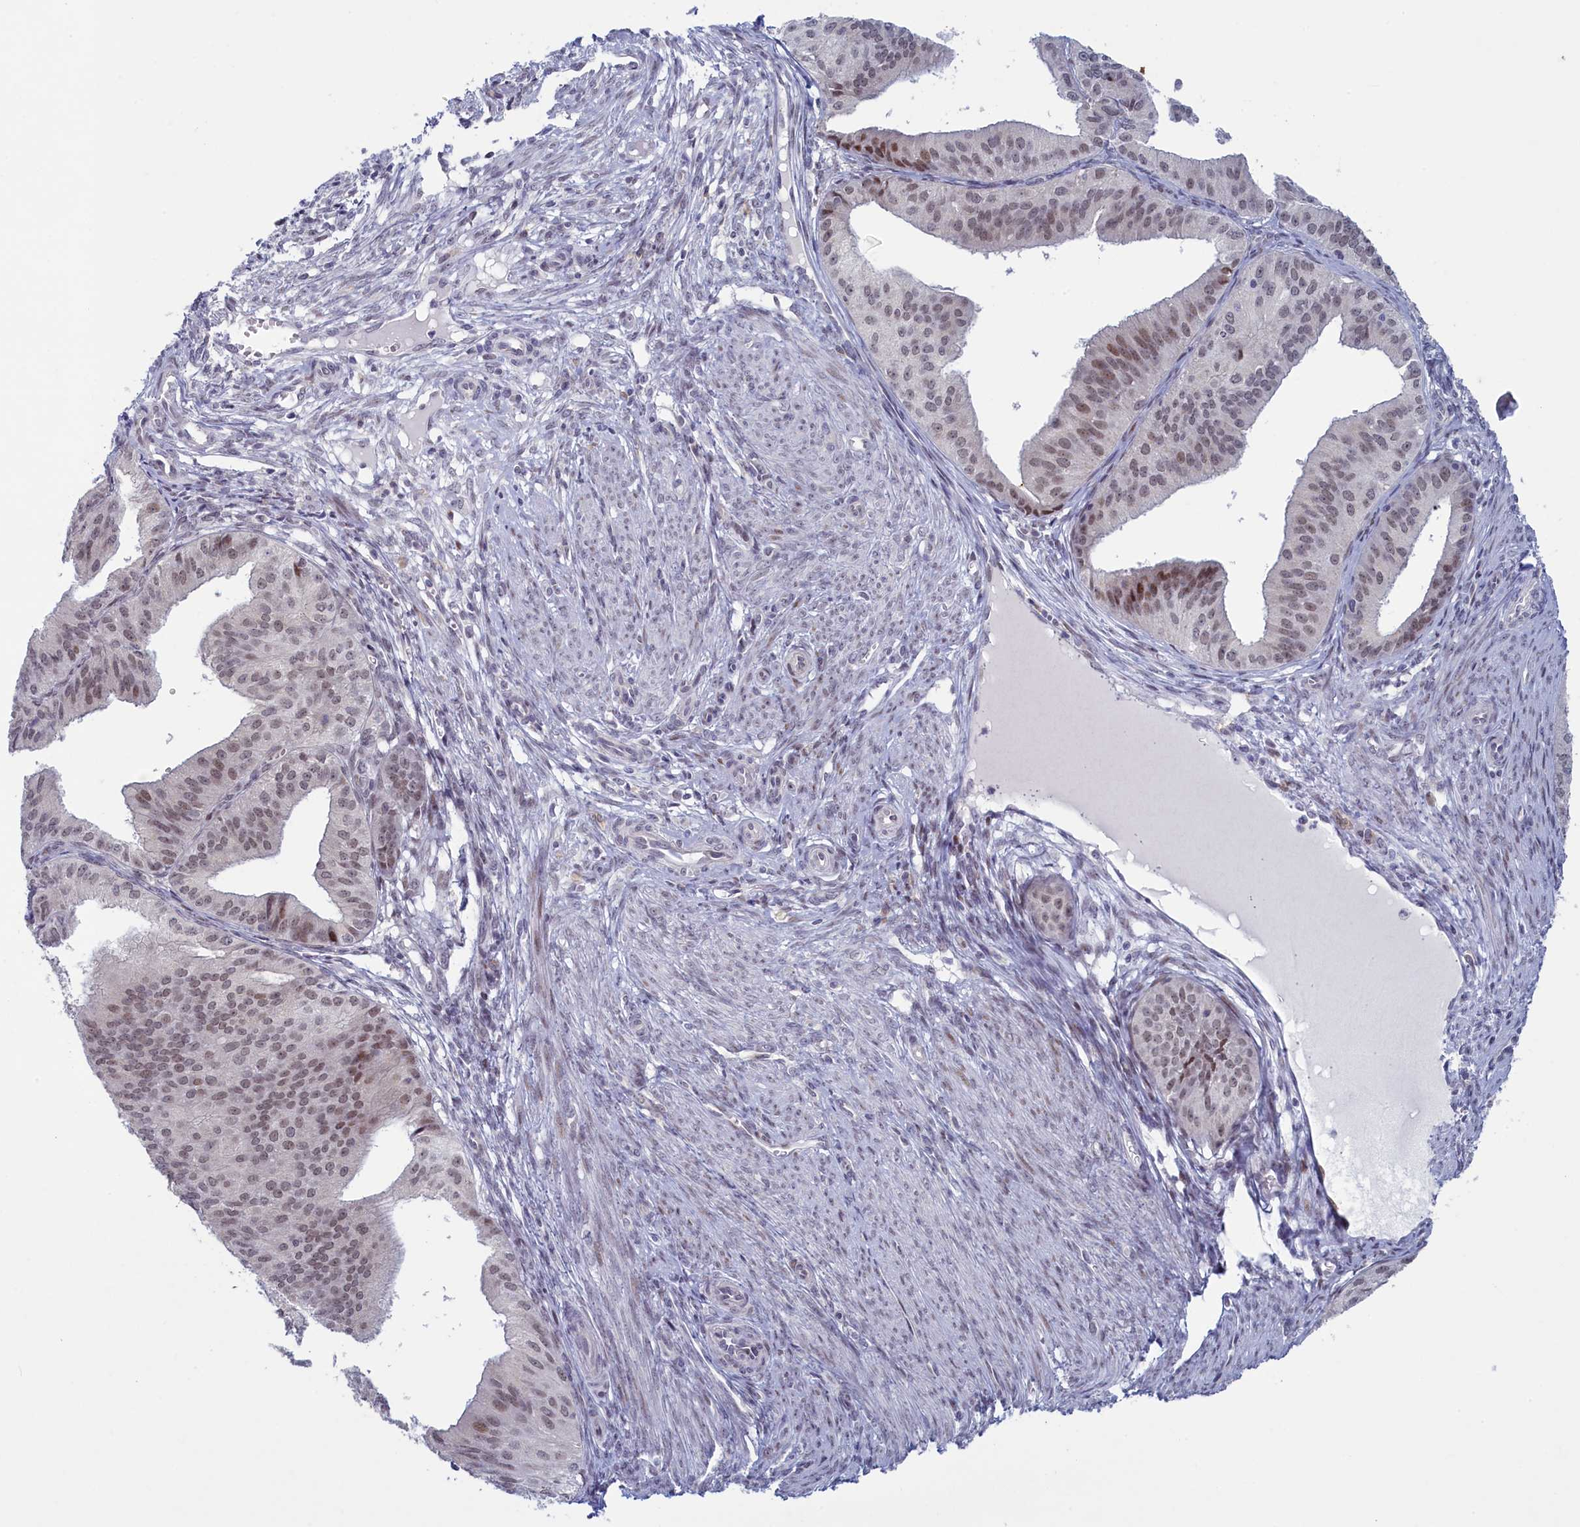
{"staining": {"intensity": "weak", "quantity": "<25%", "location": "nuclear"}, "tissue": "endometrial cancer", "cell_type": "Tumor cells", "image_type": "cancer", "snomed": [{"axis": "morphology", "description": "Adenocarcinoma, NOS"}, {"axis": "topography", "description": "Endometrium"}], "caption": "A micrograph of endometrial cancer stained for a protein displays no brown staining in tumor cells.", "gene": "ATF7IP2", "patient": {"sex": "female", "age": 50}}